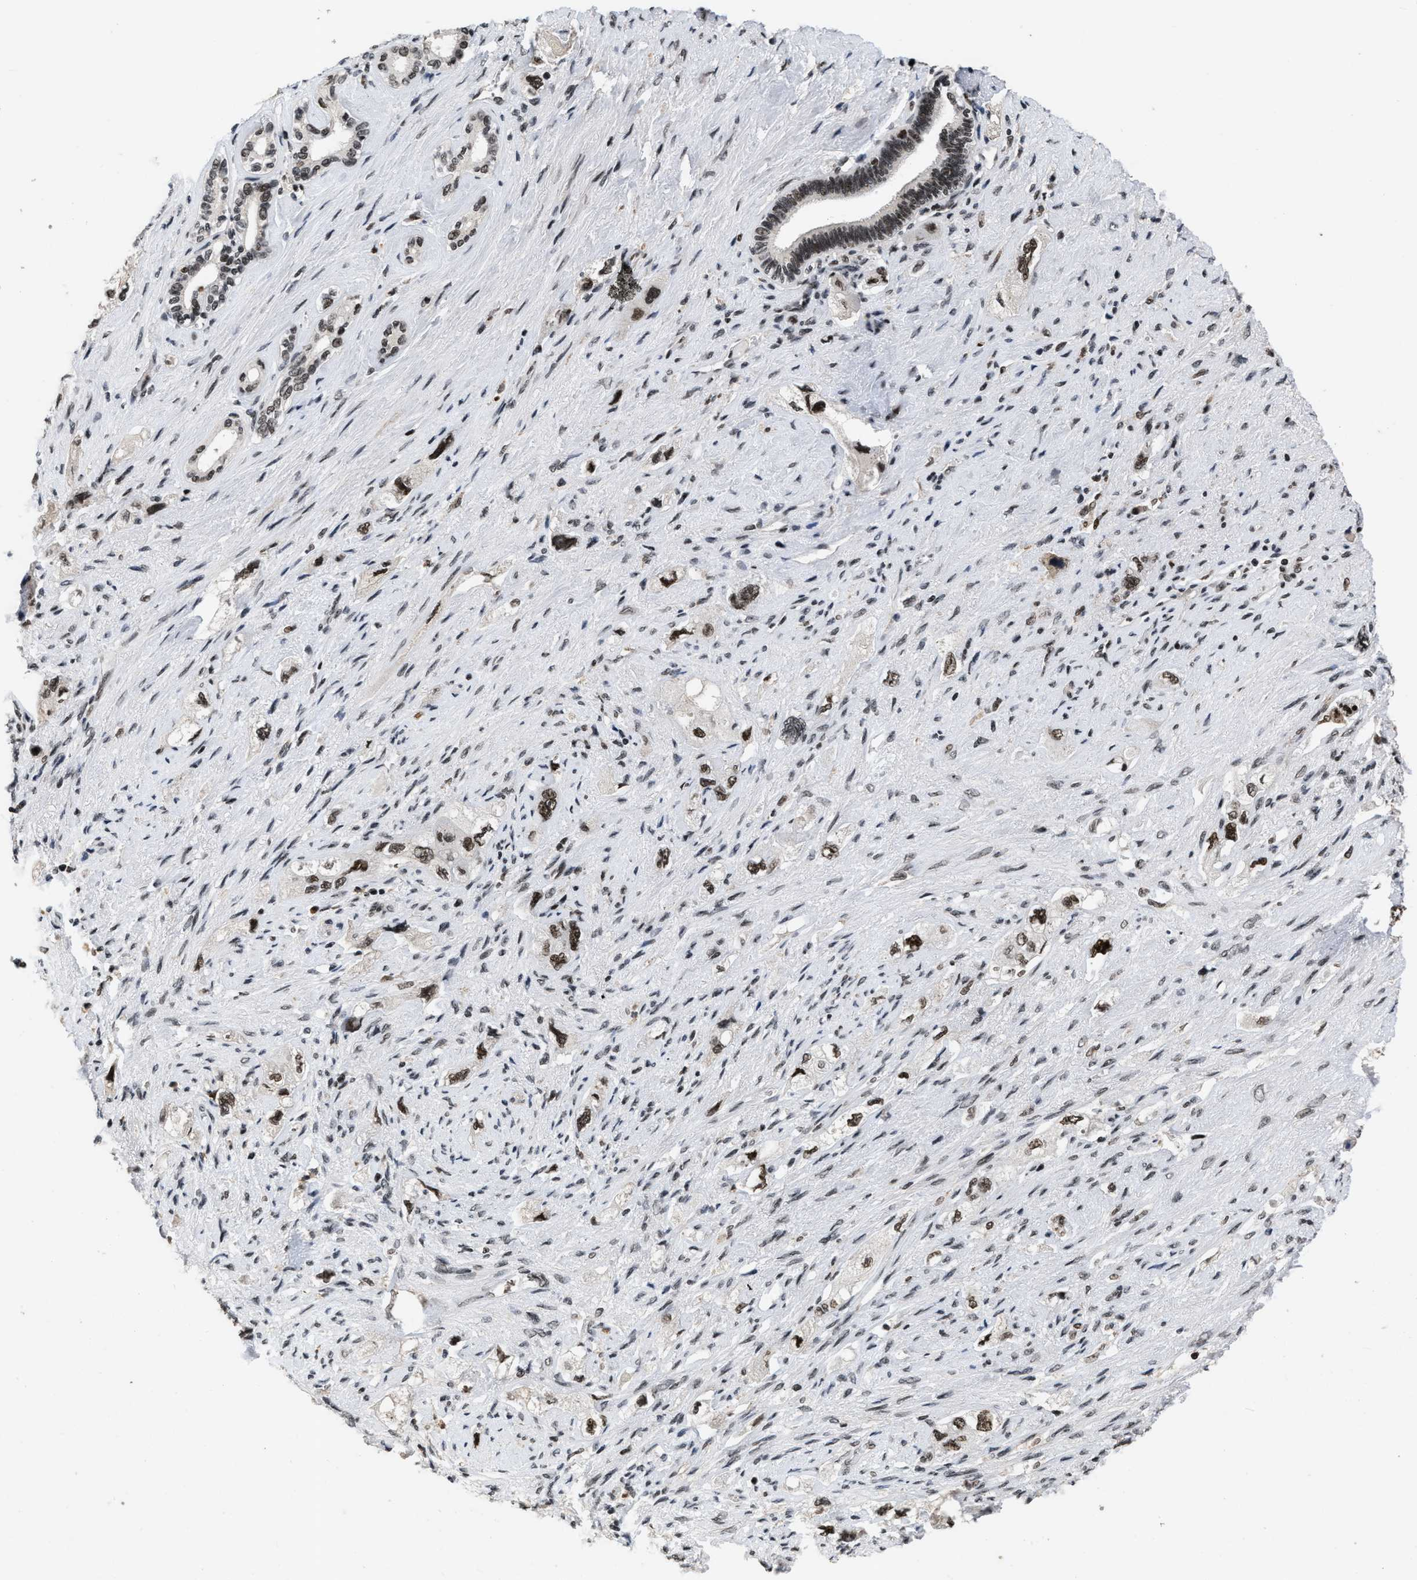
{"staining": {"intensity": "strong", "quantity": ">75%", "location": "nuclear"}, "tissue": "pancreatic cancer", "cell_type": "Tumor cells", "image_type": "cancer", "snomed": [{"axis": "morphology", "description": "Adenocarcinoma, NOS"}, {"axis": "topography", "description": "Pancreas"}], "caption": "Immunohistochemical staining of human adenocarcinoma (pancreatic) shows high levels of strong nuclear positivity in approximately >75% of tumor cells. Using DAB (brown) and hematoxylin (blue) stains, captured at high magnification using brightfield microscopy.", "gene": "SMARCB1", "patient": {"sex": "female", "age": 73}}